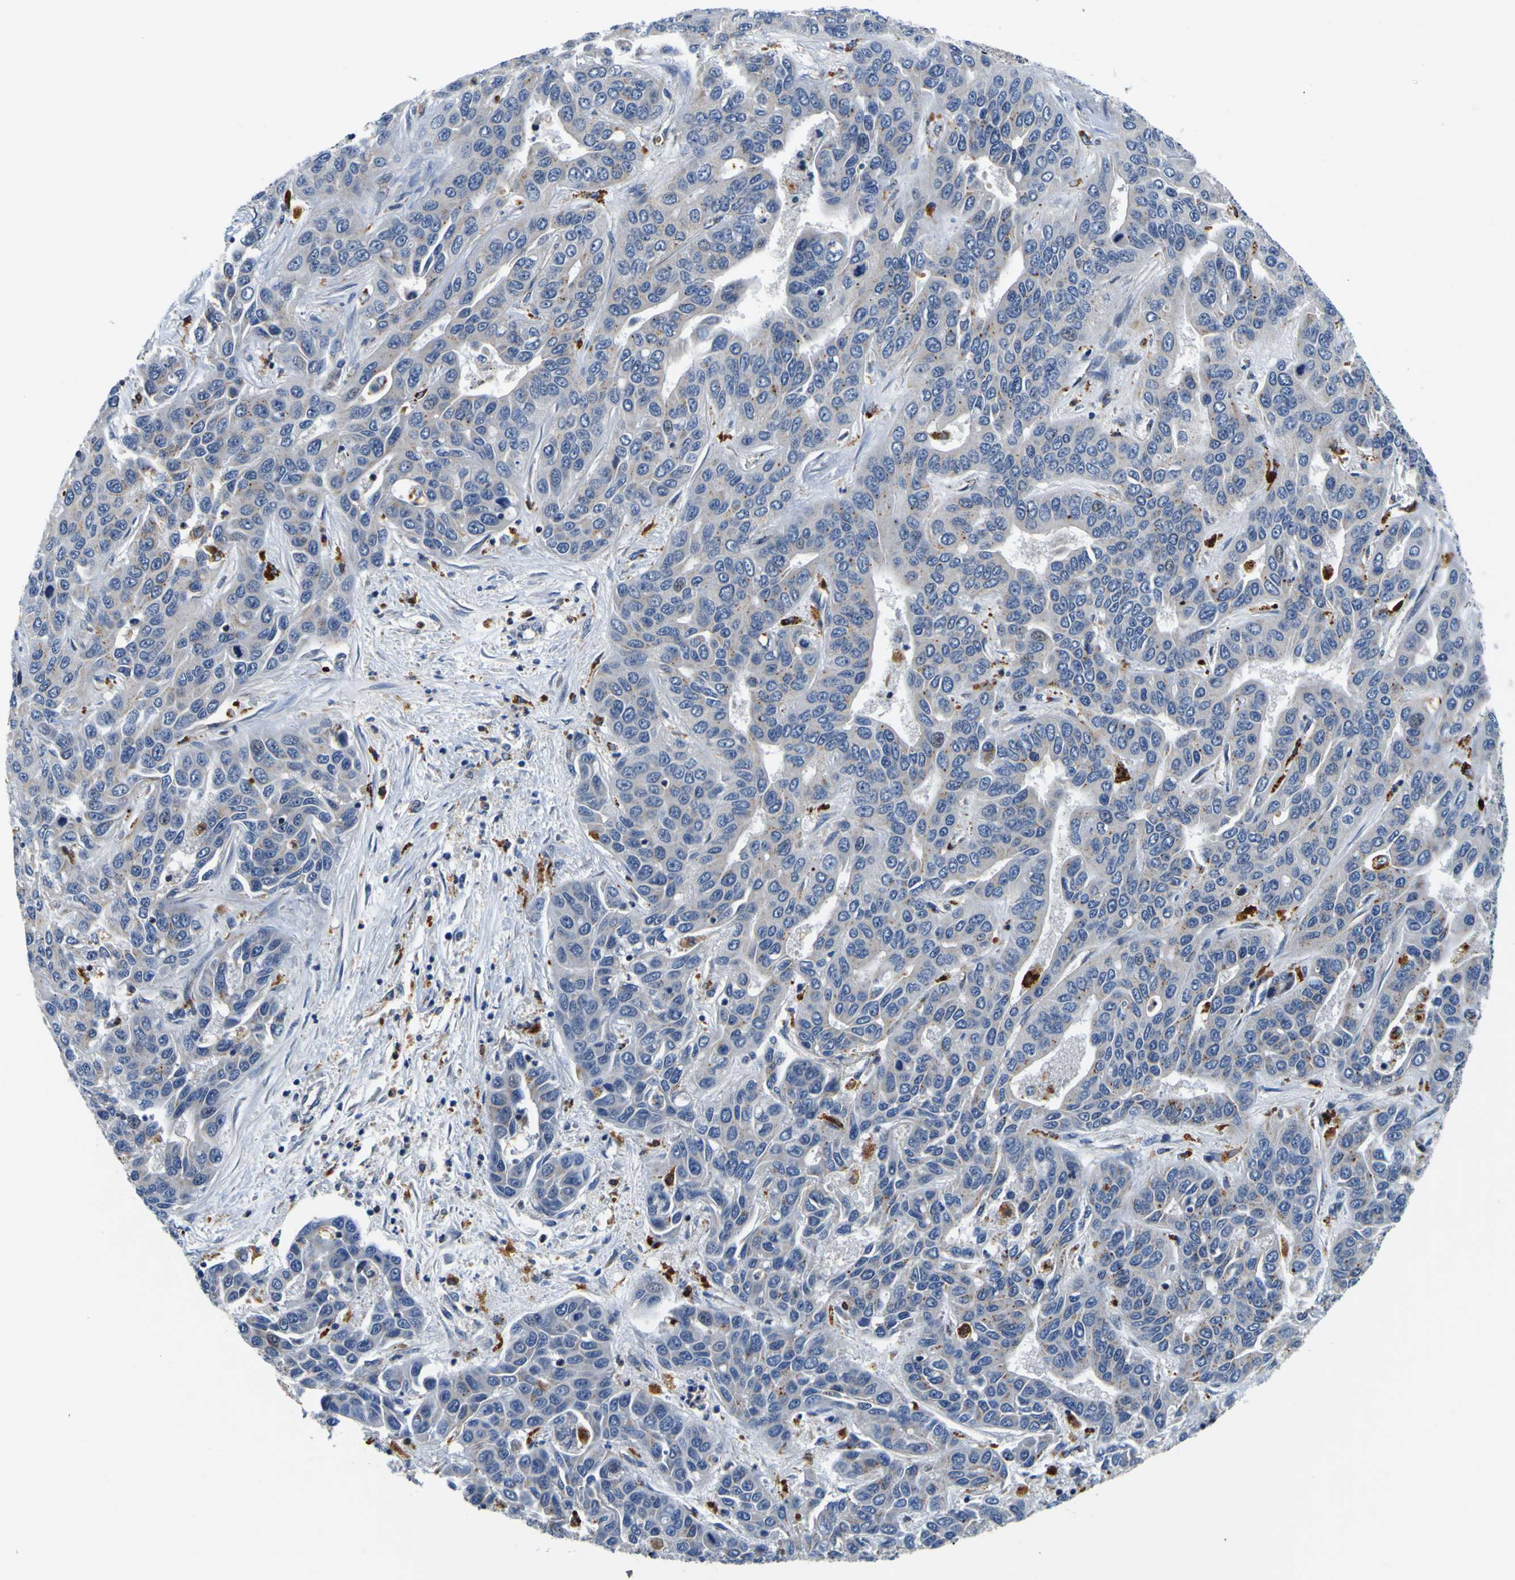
{"staining": {"intensity": "weak", "quantity": "25%-75%", "location": "cytoplasmic/membranous"}, "tissue": "liver cancer", "cell_type": "Tumor cells", "image_type": "cancer", "snomed": [{"axis": "morphology", "description": "Cholangiocarcinoma"}, {"axis": "topography", "description": "Liver"}], "caption": "A low amount of weak cytoplasmic/membranous positivity is identified in approximately 25%-75% of tumor cells in liver cancer tissue.", "gene": "TNIK", "patient": {"sex": "female", "age": 52}}